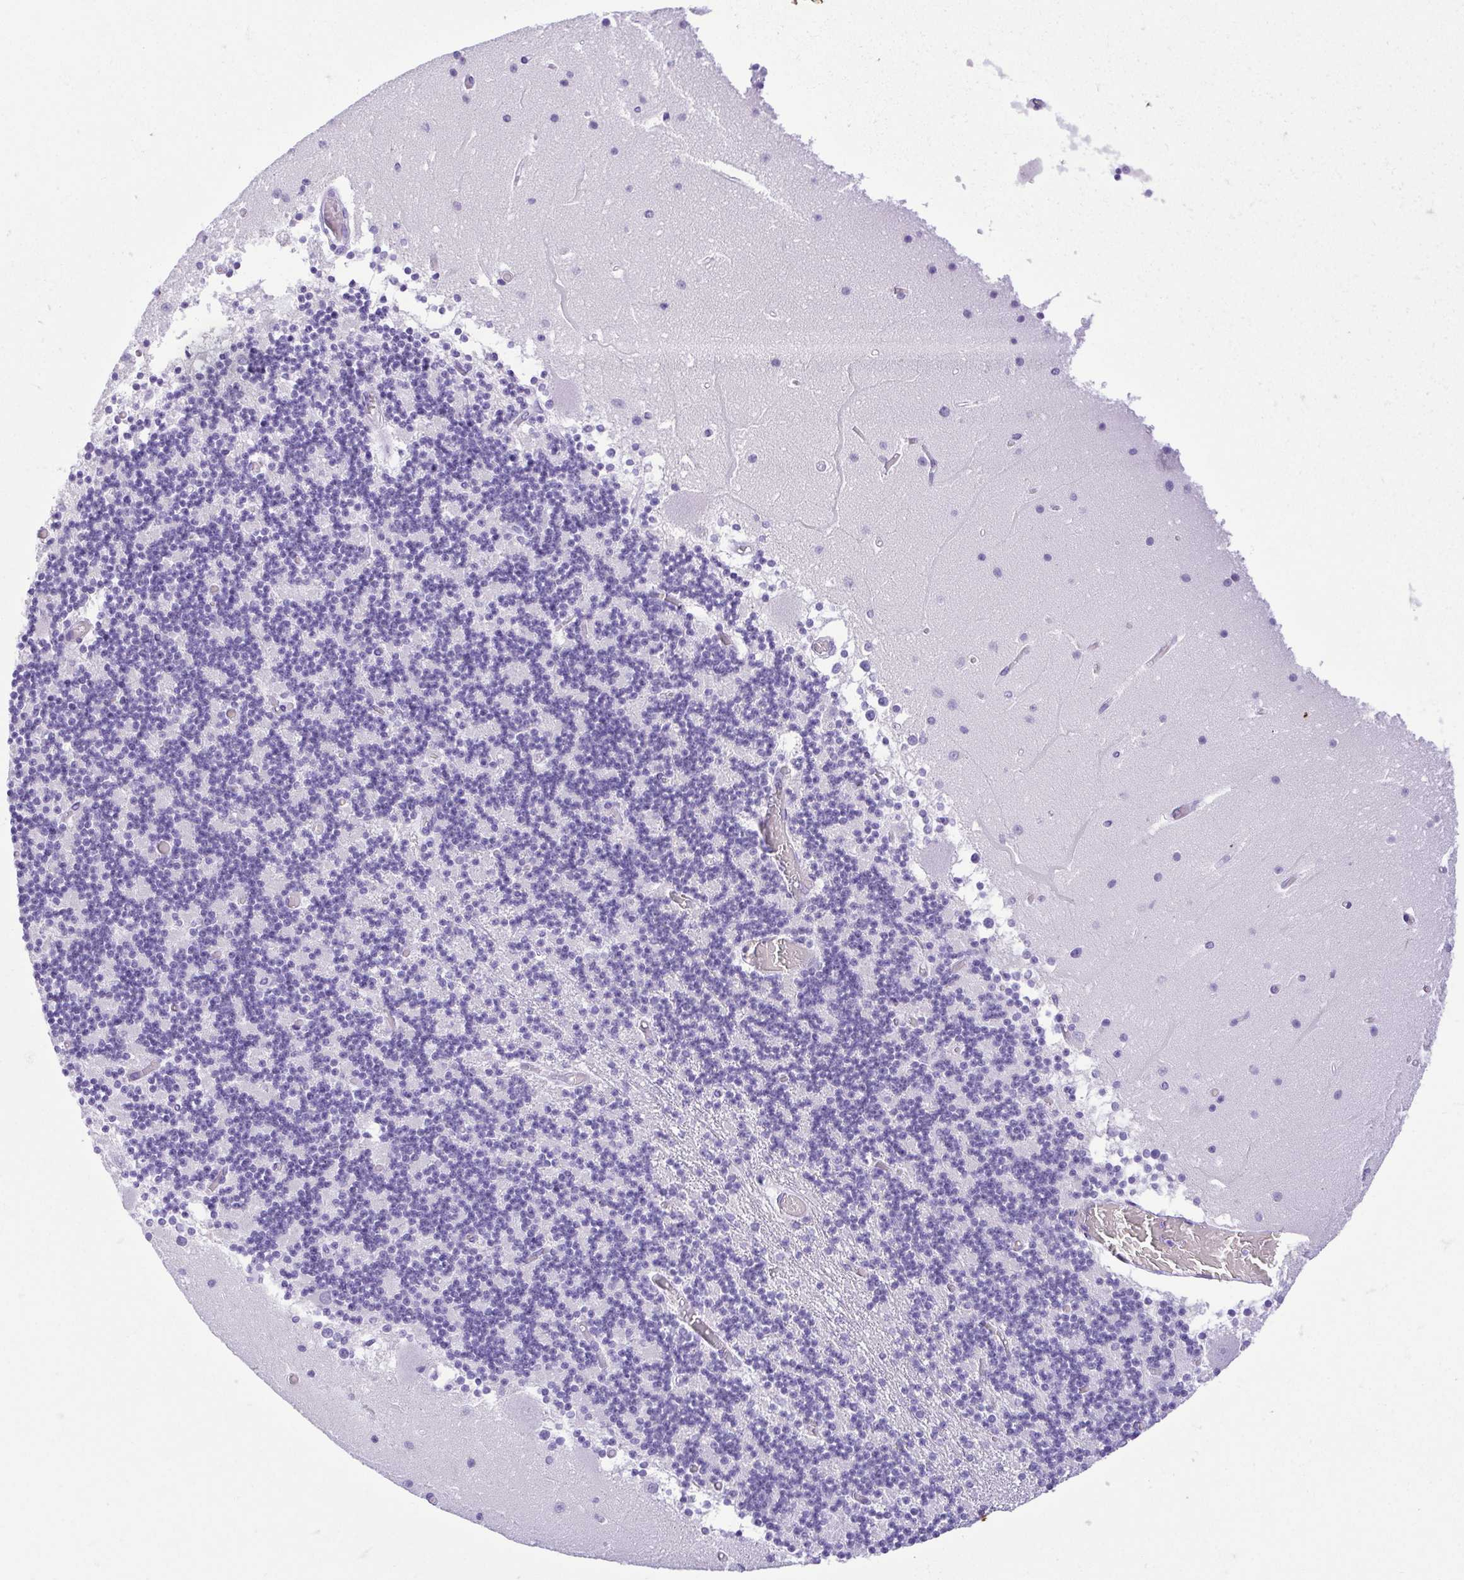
{"staining": {"intensity": "negative", "quantity": "none", "location": "none"}, "tissue": "cerebellum", "cell_type": "Cells in granular layer", "image_type": "normal", "snomed": [{"axis": "morphology", "description": "Normal tissue, NOS"}, {"axis": "topography", "description": "Cerebellum"}], "caption": "A high-resolution image shows IHC staining of normal cerebellum, which reveals no significant positivity in cells in granular layer.", "gene": "CDSN", "patient": {"sex": "female", "age": 28}}